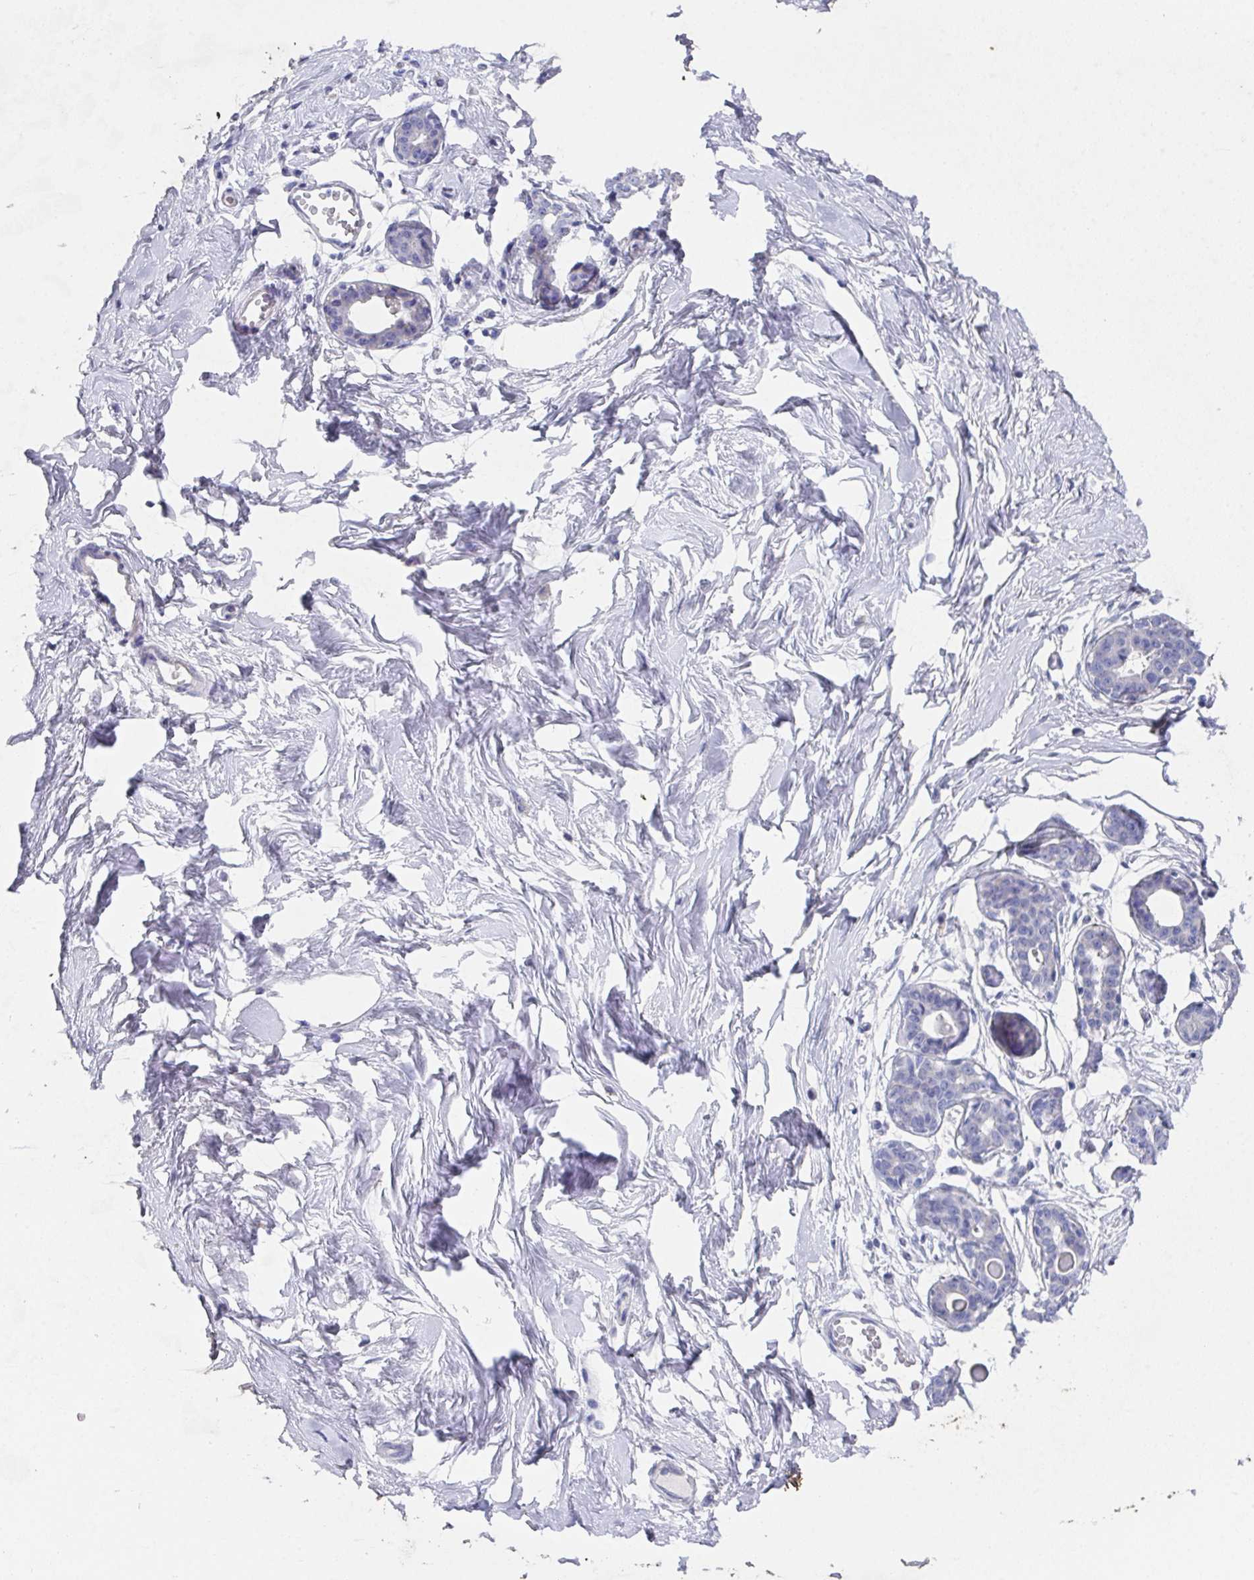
{"staining": {"intensity": "negative", "quantity": "none", "location": "none"}, "tissue": "breast", "cell_type": "Adipocytes", "image_type": "normal", "snomed": [{"axis": "morphology", "description": "Normal tissue, NOS"}, {"axis": "topography", "description": "Breast"}], "caption": "A high-resolution micrograph shows immunohistochemistry staining of unremarkable breast, which exhibits no significant positivity in adipocytes.", "gene": "SSC4D", "patient": {"sex": "female", "age": 45}}